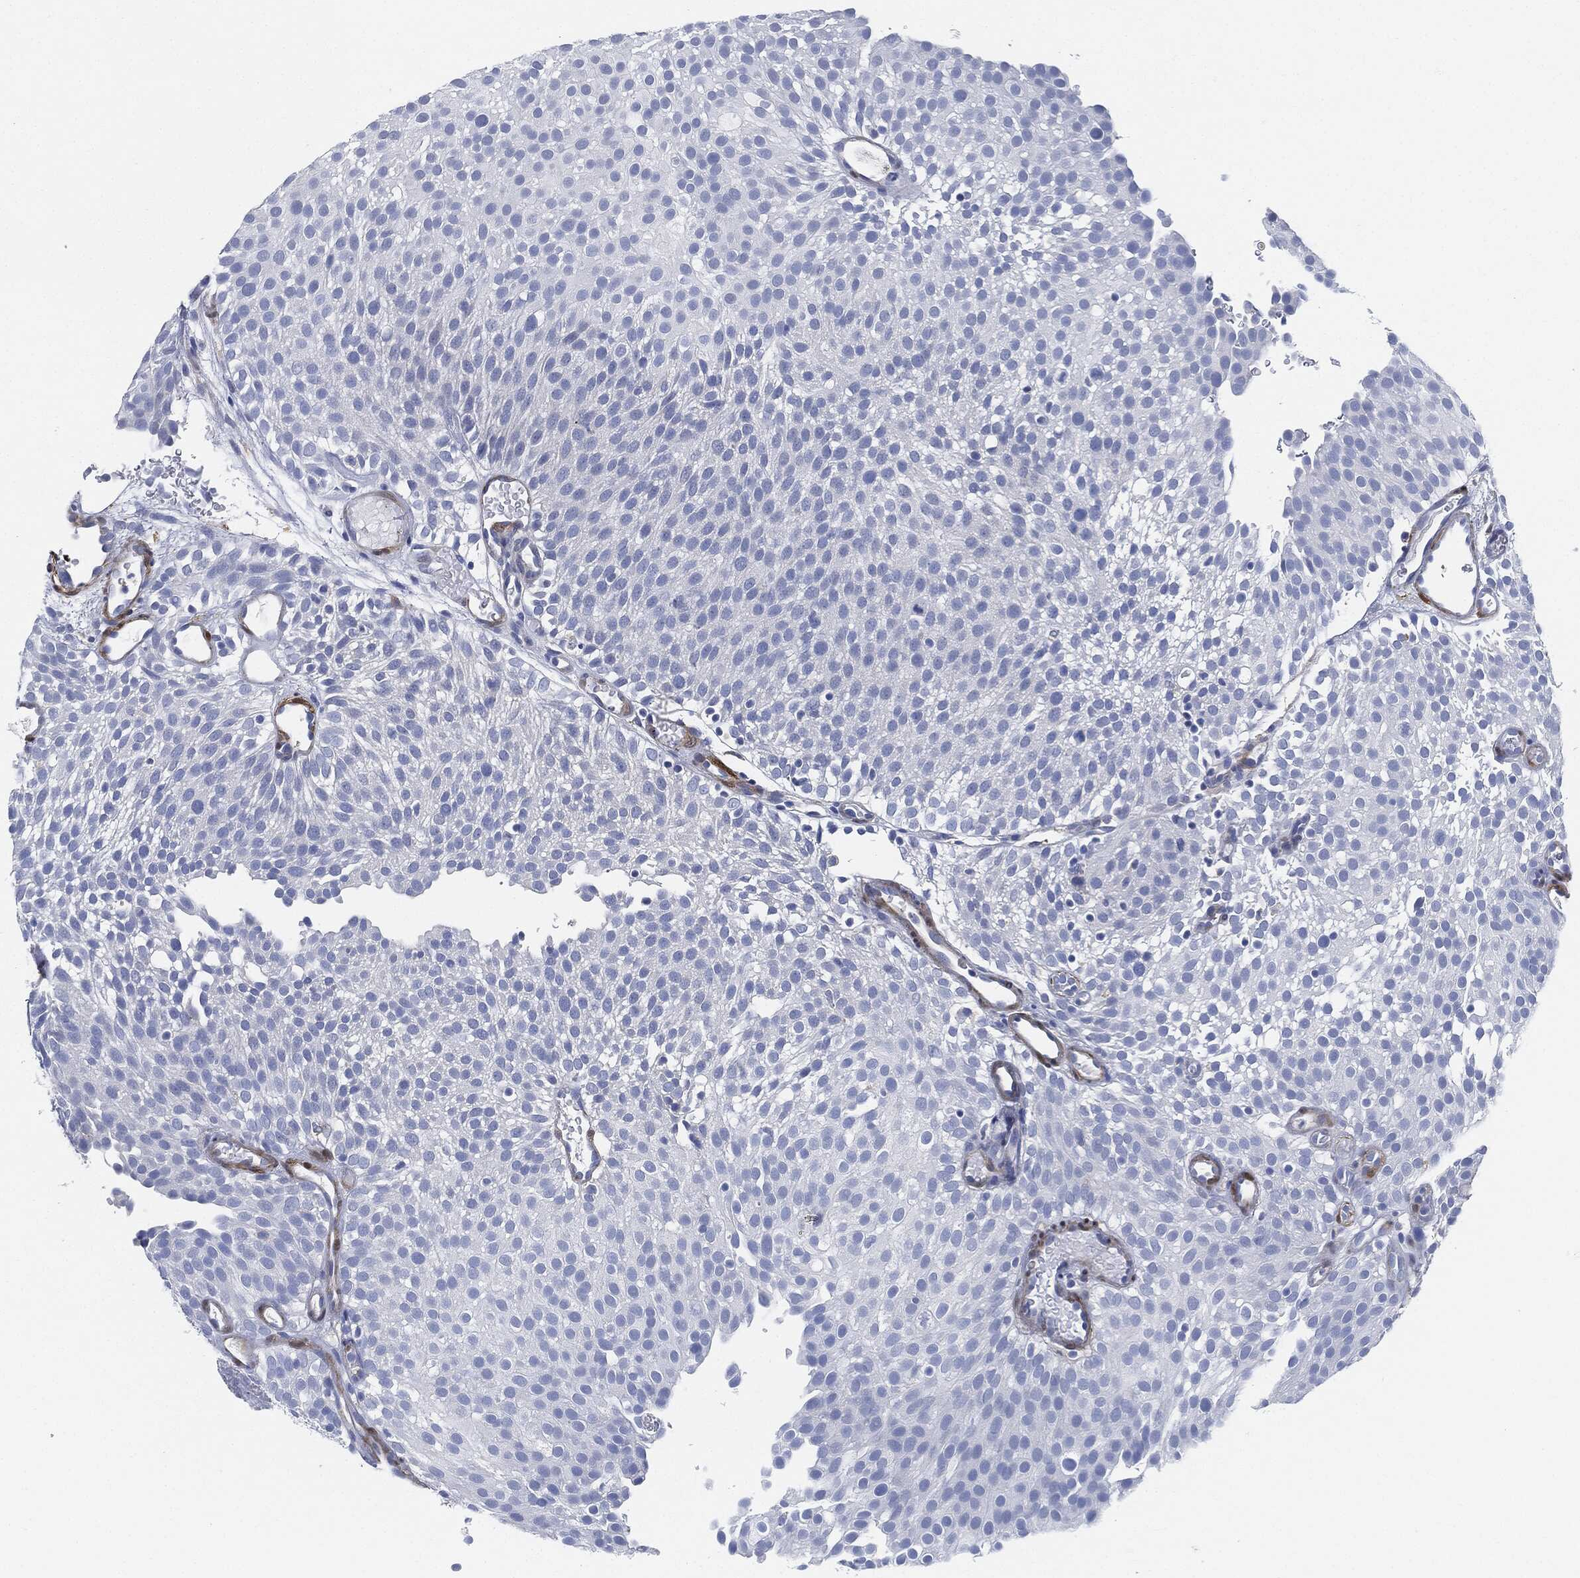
{"staining": {"intensity": "negative", "quantity": "none", "location": "none"}, "tissue": "urothelial cancer", "cell_type": "Tumor cells", "image_type": "cancer", "snomed": [{"axis": "morphology", "description": "Urothelial carcinoma, Low grade"}, {"axis": "topography", "description": "Urinary bladder"}], "caption": "Immunohistochemistry (IHC) of urothelial cancer demonstrates no staining in tumor cells. (DAB (3,3'-diaminobenzidine) IHC with hematoxylin counter stain).", "gene": "TAGLN", "patient": {"sex": "male", "age": 78}}